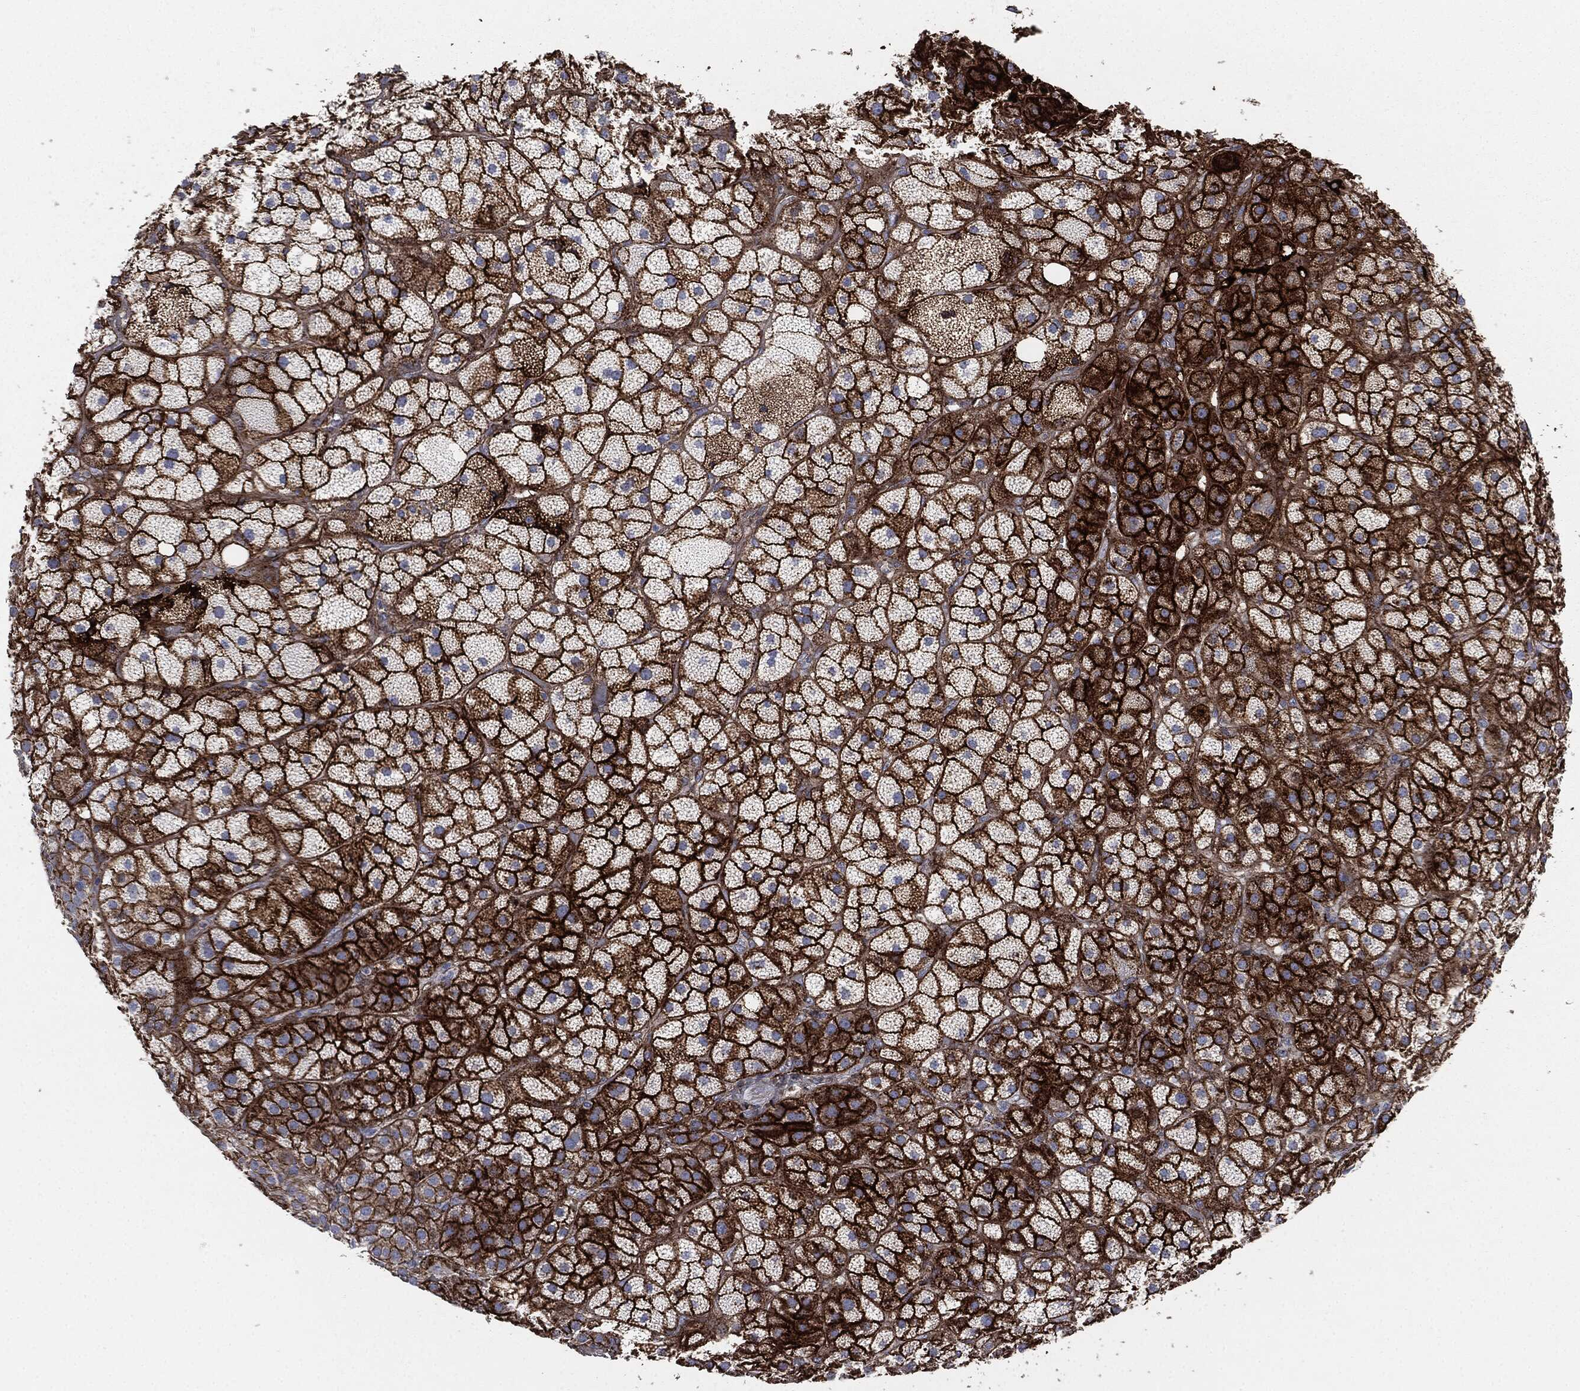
{"staining": {"intensity": "strong", "quantity": ">75%", "location": "cytoplasmic/membranous"}, "tissue": "adrenal gland", "cell_type": "Glandular cells", "image_type": "normal", "snomed": [{"axis": "morphology", "description": "Normal tissue, NOS"}, {"axis": "topography", "description": "Adrenal gland"}], "caption": "Adrenal gland stained with DAB (3,3'-diaminobenzidine) IHC reveals high levels of strong cytoplasmic/membranous positivity in about >75% of glandular cells. (IHC, brightfield microscopy, high magnification).", "gene": "APOB", "patient": {"sex": "male", "age": 57}}